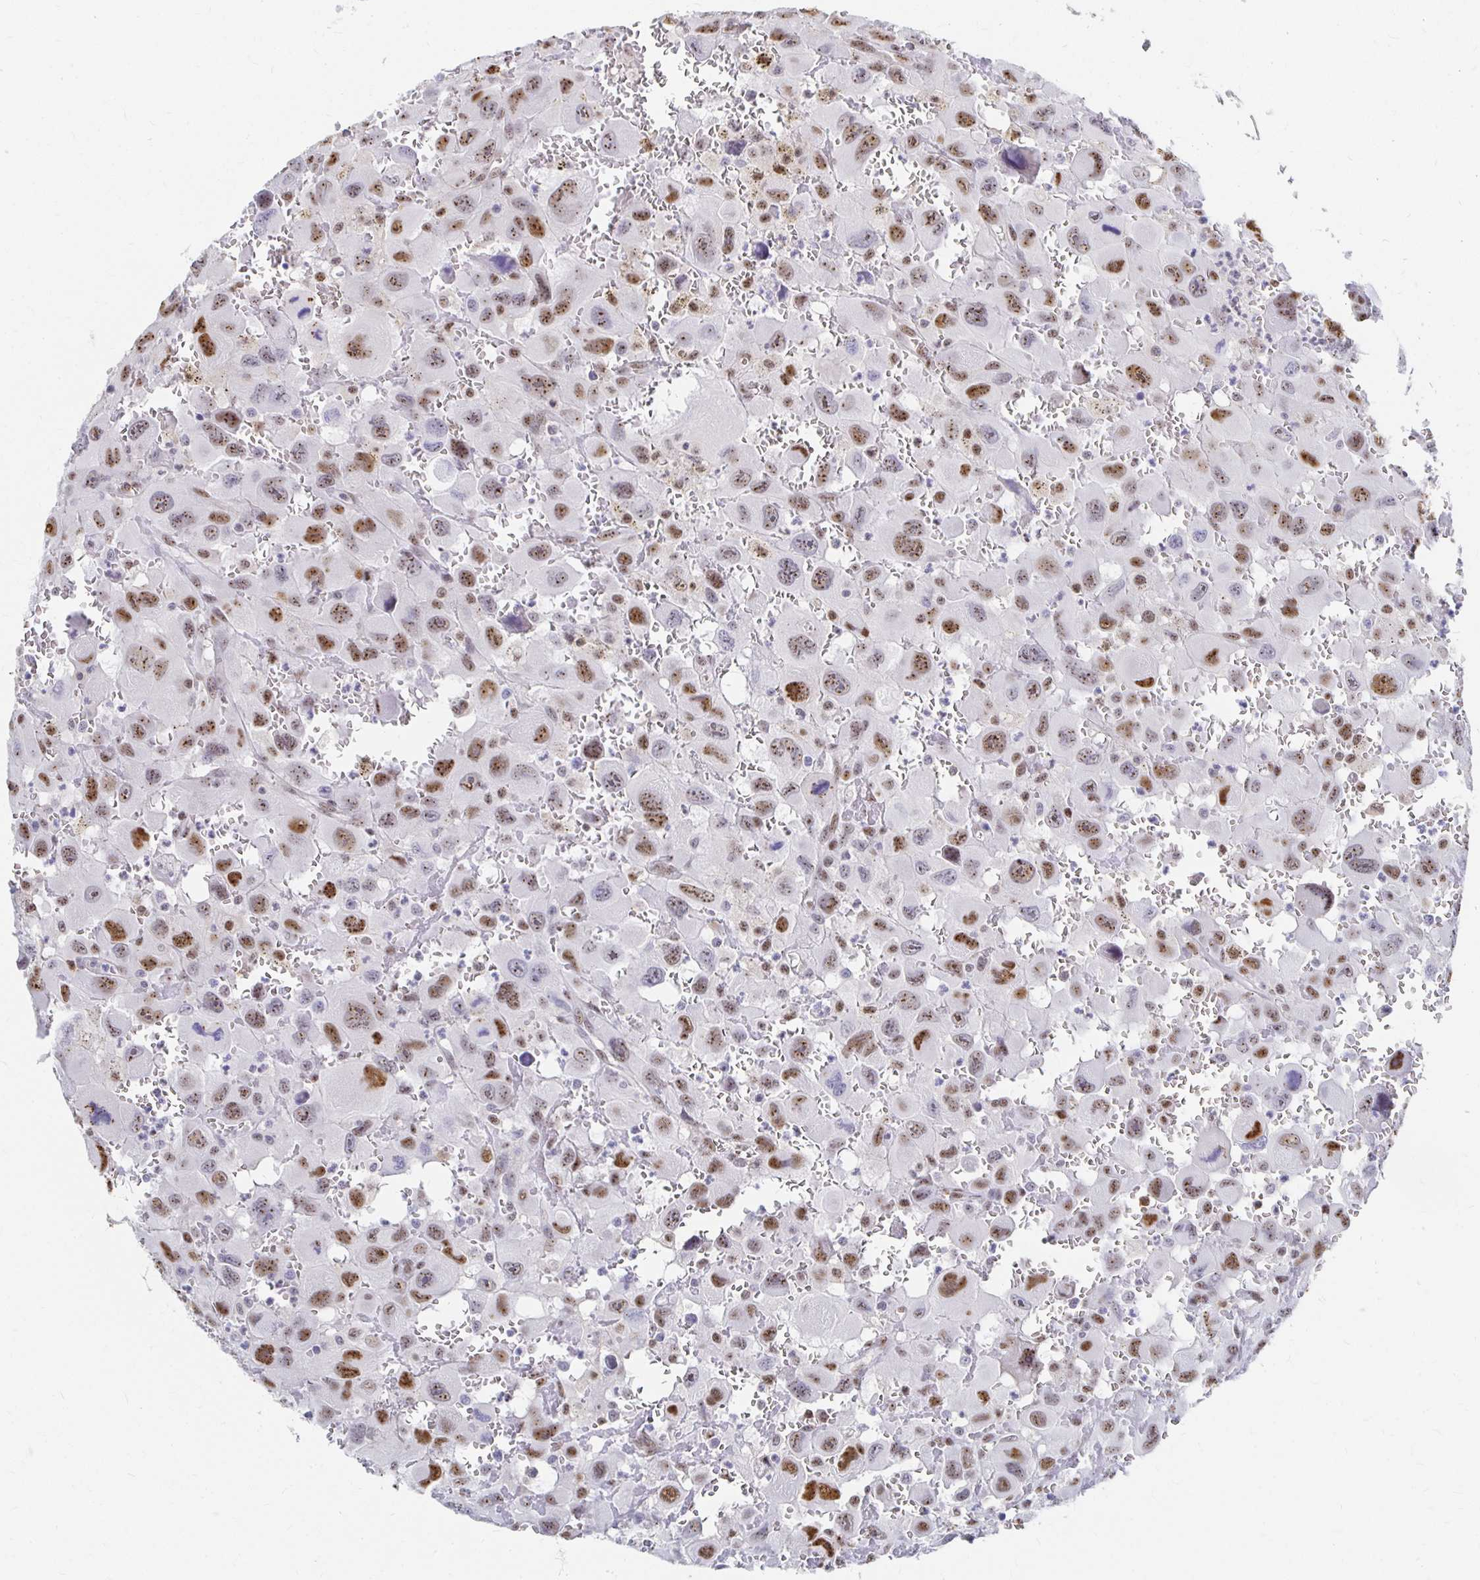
{"staining": {"intensity": "moderate", "quantity": ">75%", "location": "nuclear"}, "tissue": "head and neck cancer", "cell_type": "Tumor cells", "image_type": "cancer", "snomed": [{"axis": "morphology", "description": "Squamous cell carcinoma, NOS"}, {"axis": "morphology", "description": "Squamous cell carcinoma, metastatic, NOS"}, {"axis": "topography", "description": "Oral tissue"}, {"axis": "topography", "description": "Head-Neck"}], "caption": "Protein expression by immunohistochemistry (IHC) exhibits moderate nuclear staining in approximately >75% of tumor cells in head and neck cancer.", "gene": "CLIC3", "patient": {"sex": "female", "age": 85}}